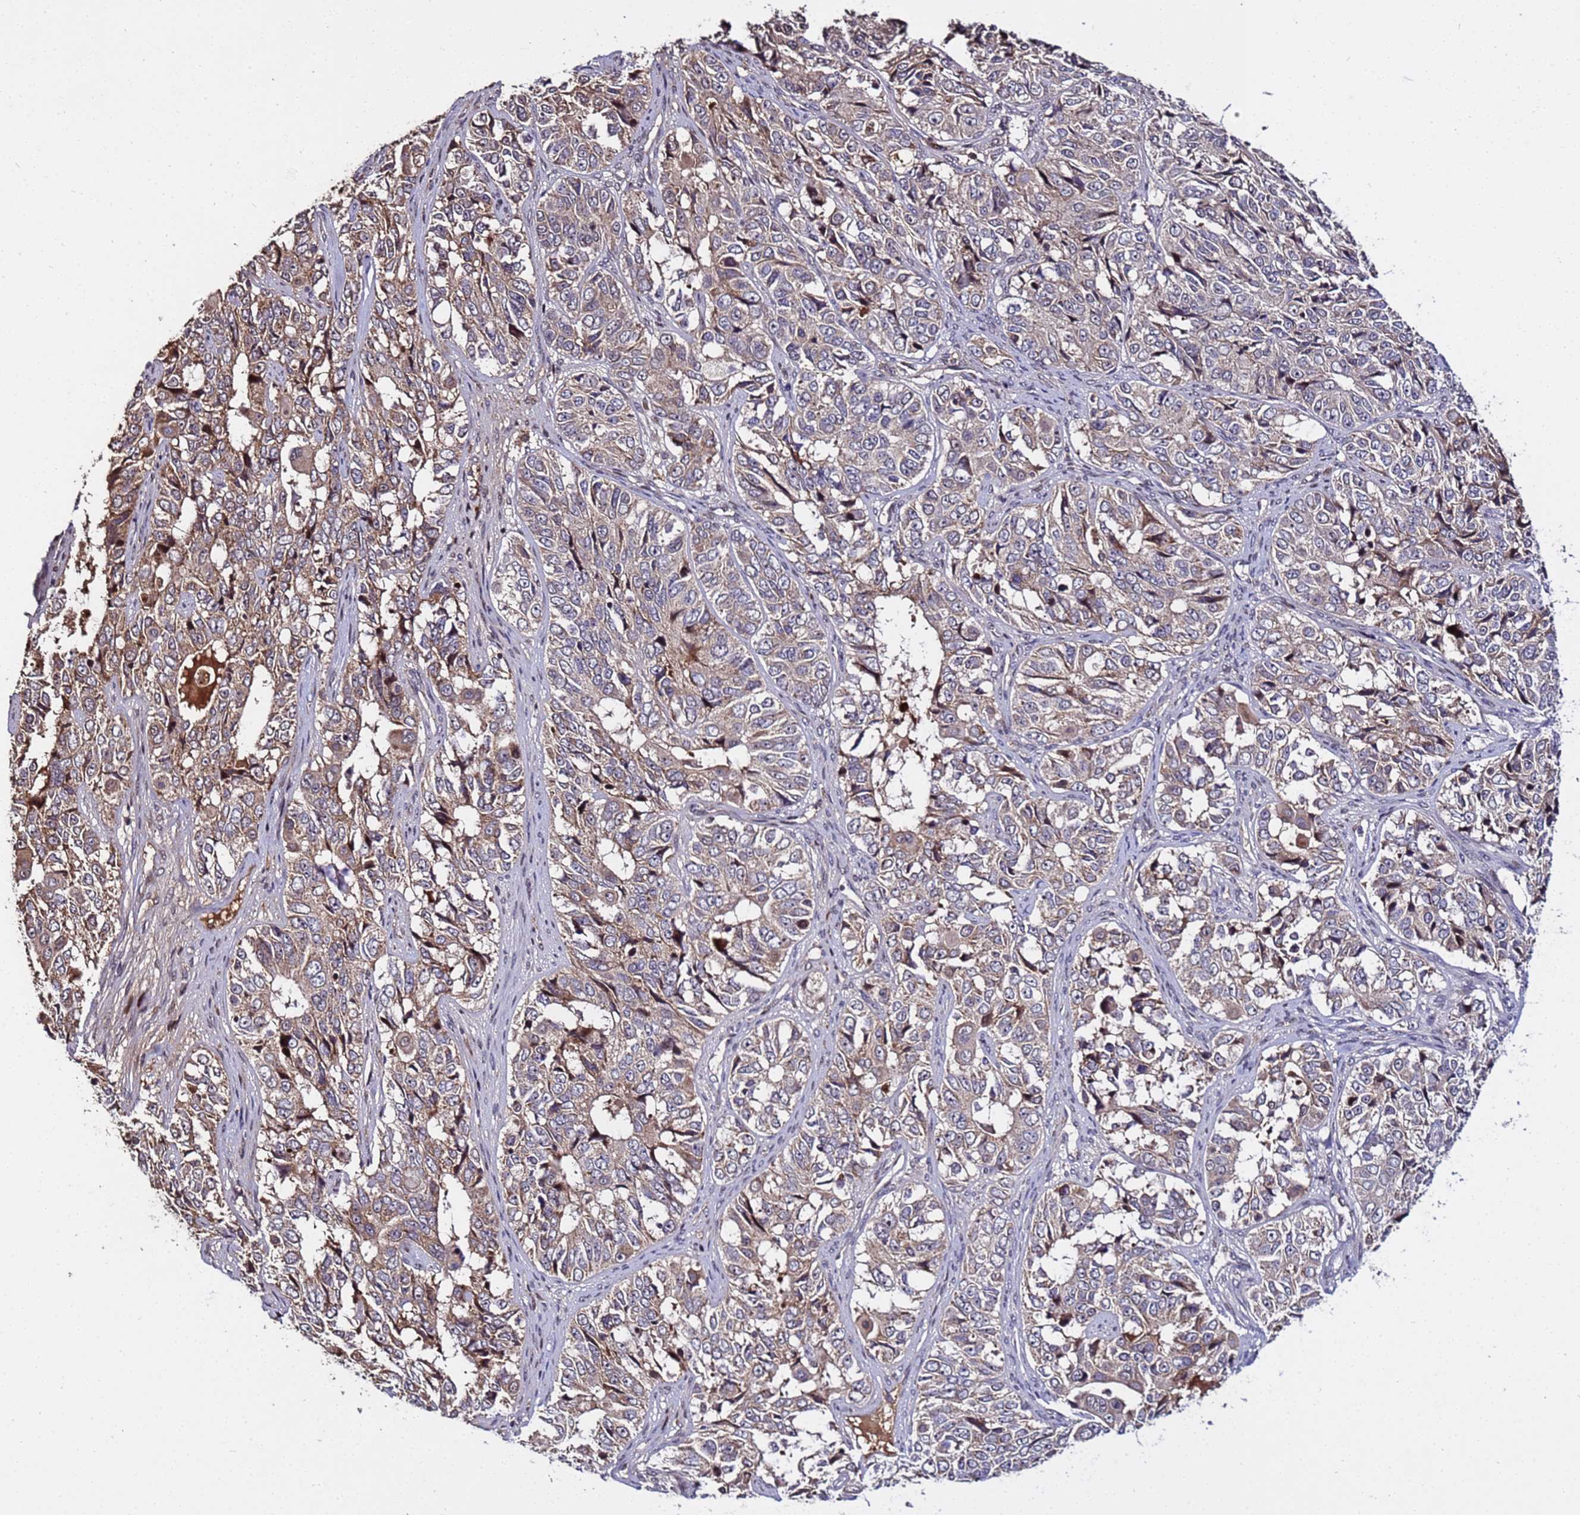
{"staining": {"intensity": "moderate", "quantity": "25%-75%", "location": "cytoplasmic/membranous"}, "tissue": "ovarian cancer", "cell_type": "Tumor cells", "image_type": "cancer", "snomed": [{"axis": "morphology", "description": "Carcinoma, endometroid"}, {"axis": "topography", "description": "Ovary"}], "caption": "Brown immunohistochemical staining in human endometroid carcinoma (ovarian) displays moderate cytoplasmic/membranous positivity in approximately 25%-75% of tumor cells. (DAB = brown stain, brightfield microscopy at high magnification).", "gene": "WNK4", "patient": {"sex": "female", "age": 51}}